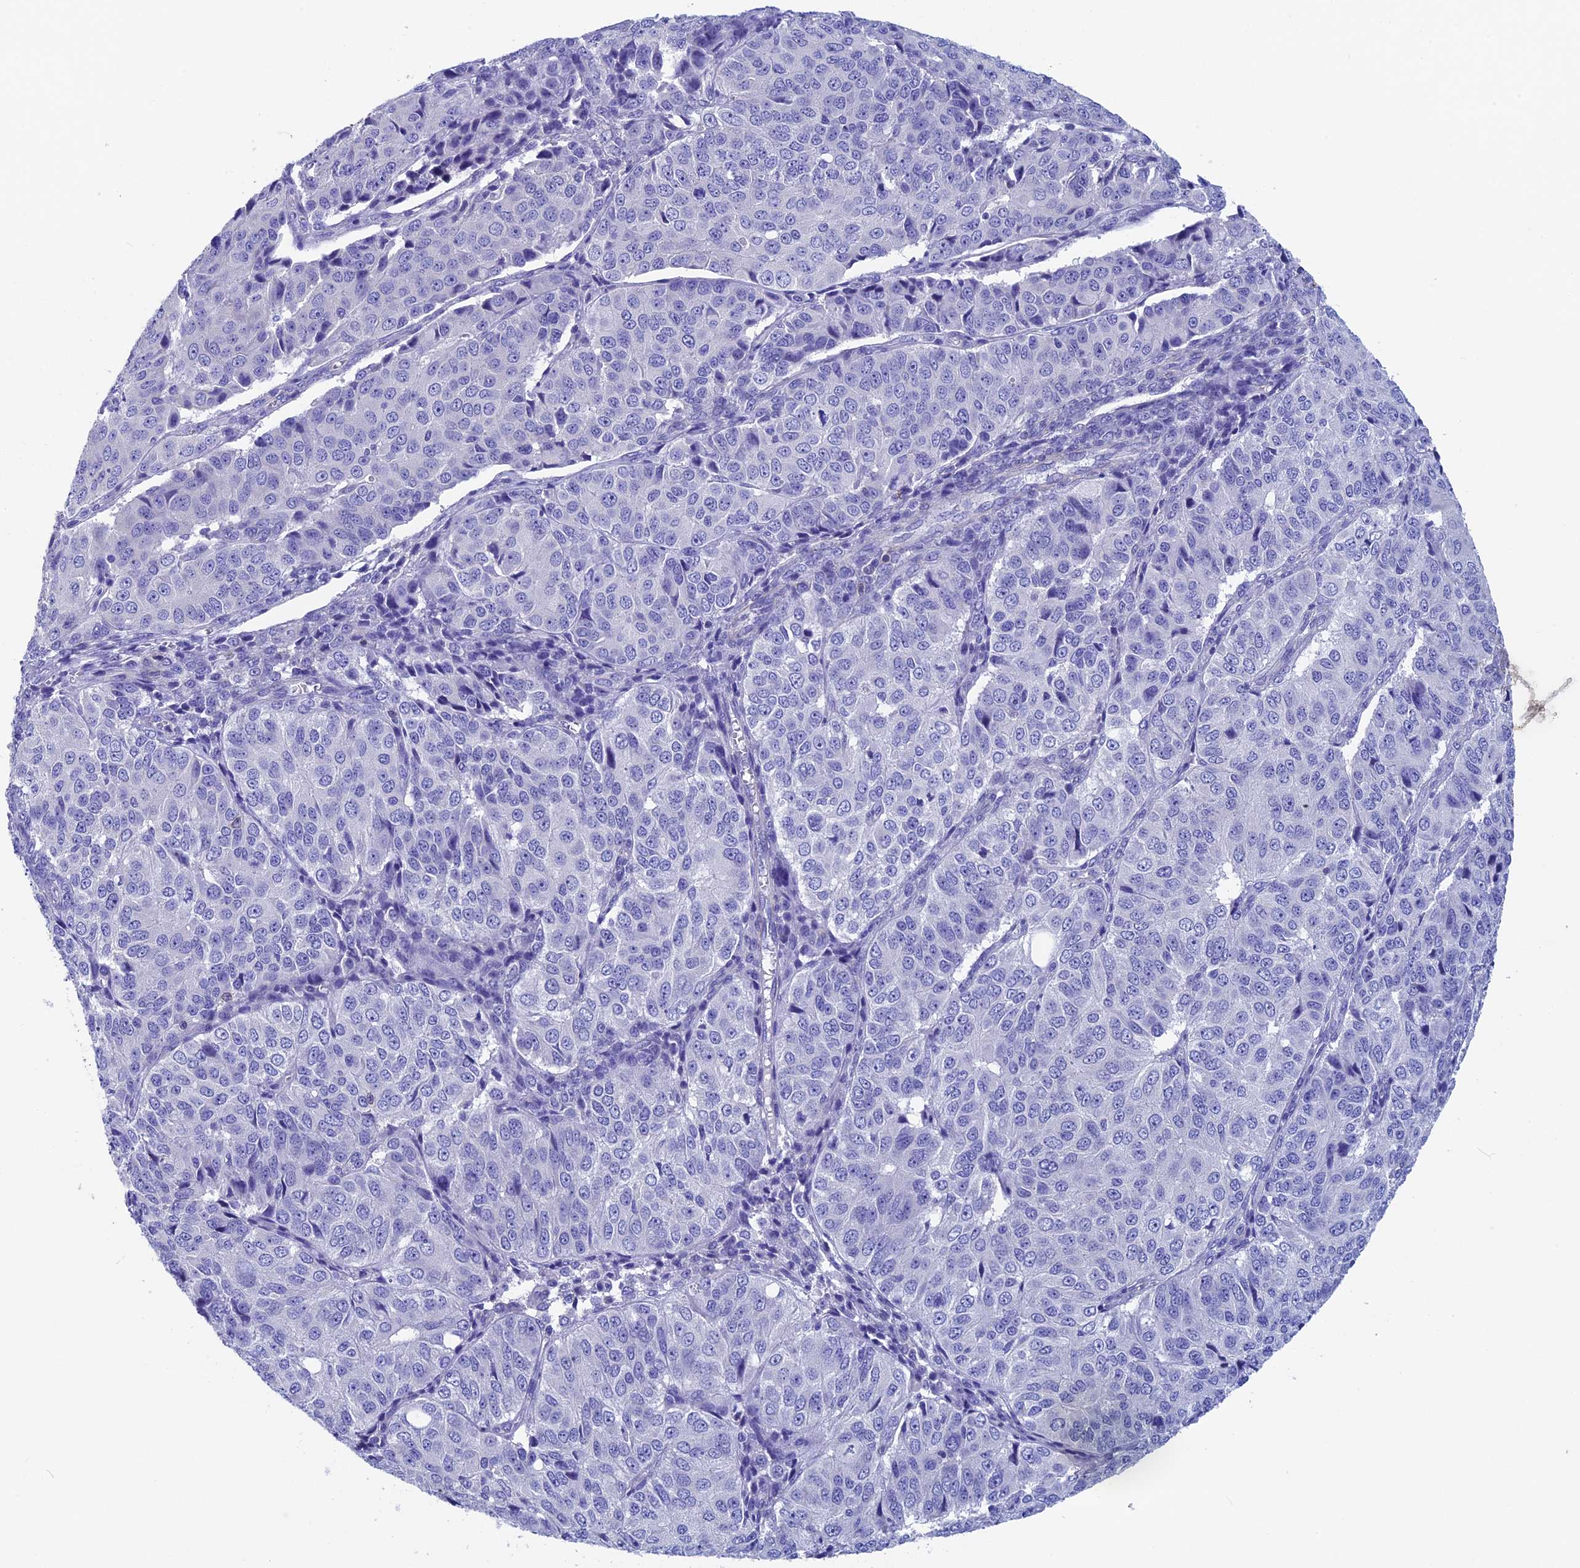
{"staining": {"intensity": "negative", "quantity": "none", "location": "none"}, "tissue": "ovarian cancer", "cell_type": "Tumor cells", "image_type": "cancer", "snomed": [{"axis": "morphology", "description": "Carcinoma, endometroid"}, {"axis": "topography", "description": "Ovary"}], "caption": "Micrograph shows no protein positivity in tumor cells of ovarian cancer (endometroid carcinoma) tissue.", "gene": "SEPTIN1", "patient": {"sex": "female", "age": 51}}